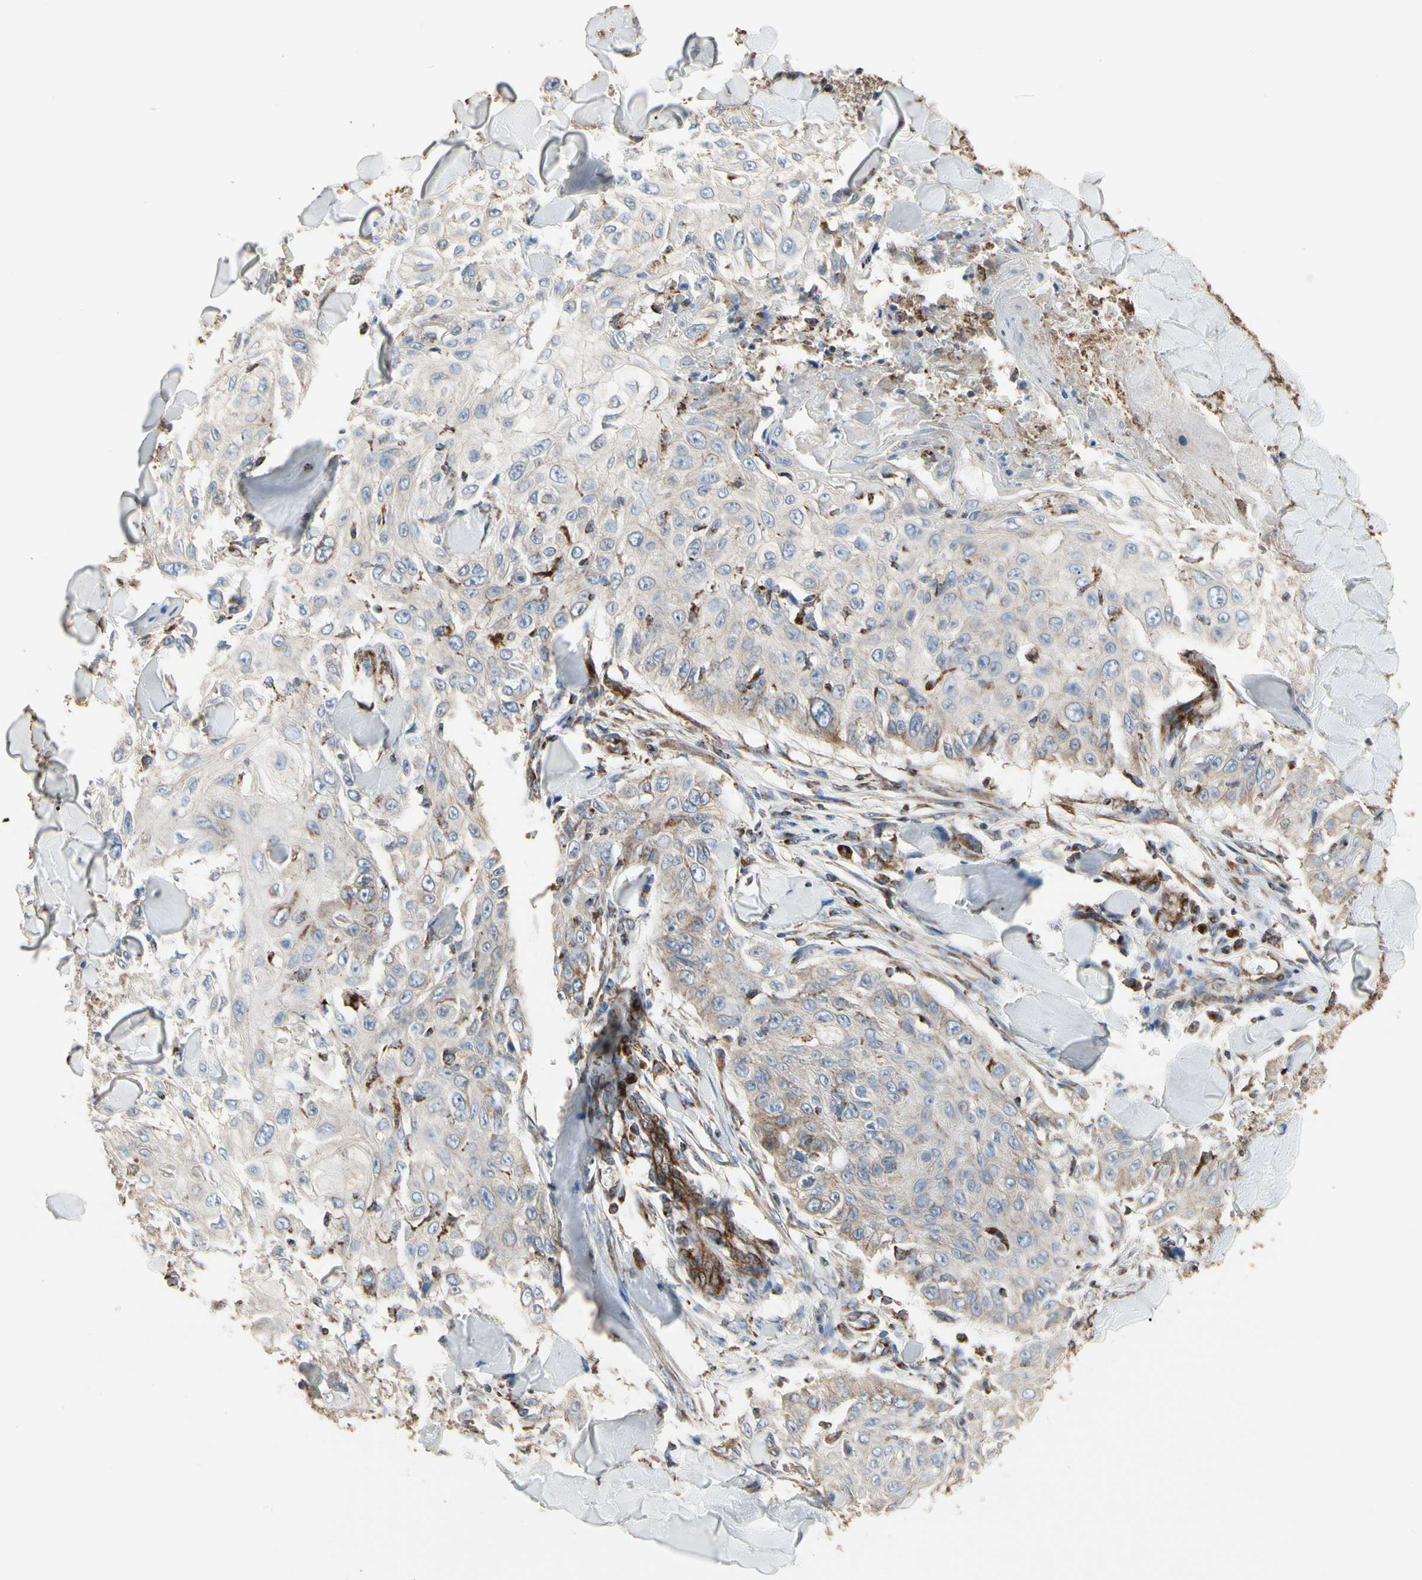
{"staining": {"intensity": "negative", "quantity": "none", "location": "none"}, "tissue": "skin cancer", "cell_type": "Tumor cells", "image_type": "cancer", "snomed": [{"axis": "morphology", "description": "Squamous cell carcinoma, NOS"}, {"axis": "topography", "description": "Skin"}], "caption": "Protein analysis of skin cancer displays no significant expression in tumor cells.", "gene": "TUBA1A", "patient": {"sex": "male", "age": 86}}